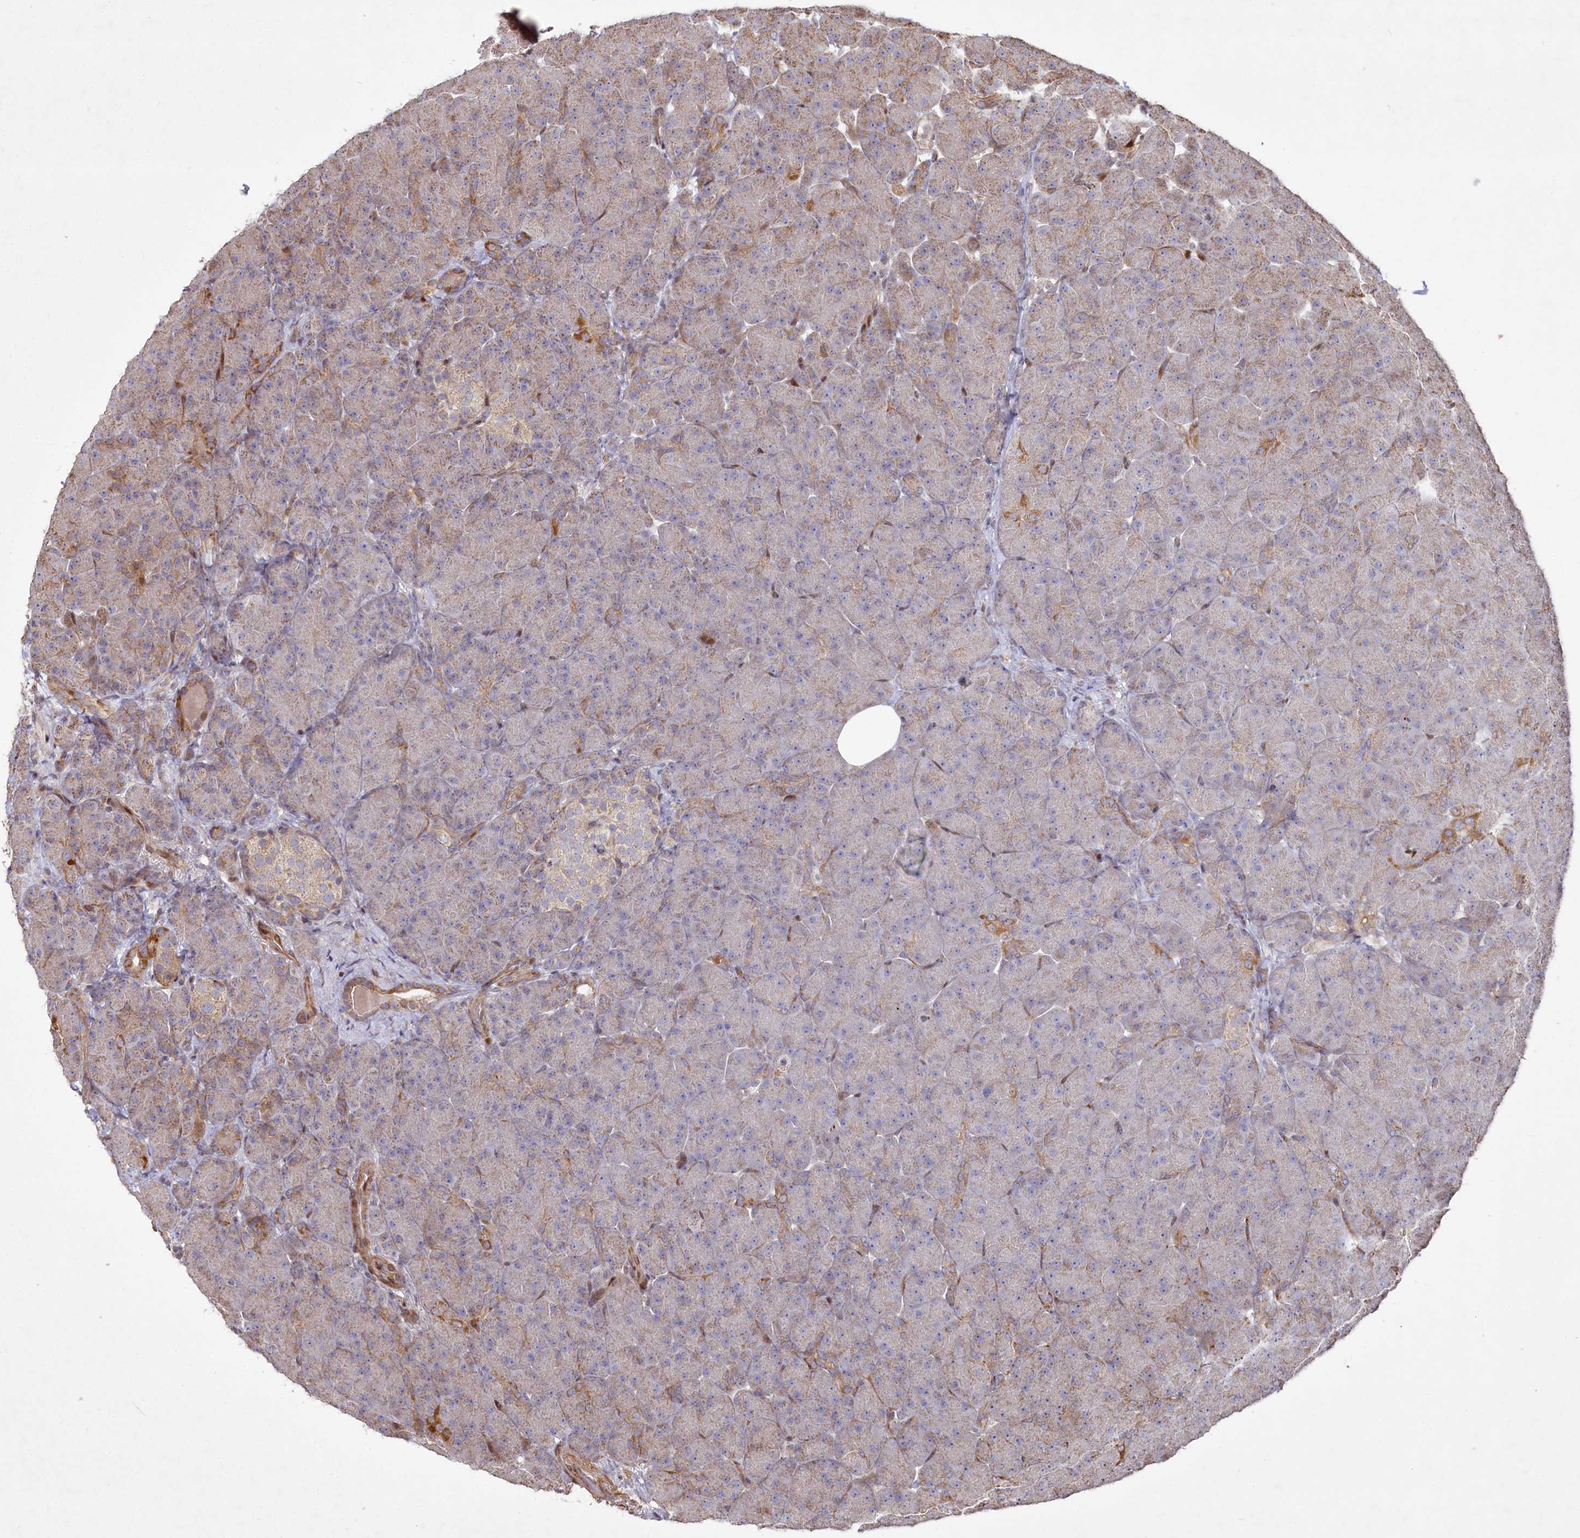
{"staining": {"intensity": "weak", "quantity": "<25%", "location": "cytoplasmic/membranous"}, "tissue": "pancreas", "cell_type": "Exocrine glandular cells", "image_type": "normal", "snomed": [{"axis": "morphology", "description": "Normal tissue, NOS"}, {"axis": "topography", "description": "Pancreas"}], "caption": "This is a photomicrograph of immunohistochemistry staining of benign pancreas, which shows no positivity in exocrine glandular cells. Brightfield microscopy of immunohistochemistry (IHC) stained with DAB (brown) and hematoxylin (blue), captured at high magnification.", "gene": "PSTK", "patient": {"sex": "male", "age": 66}}